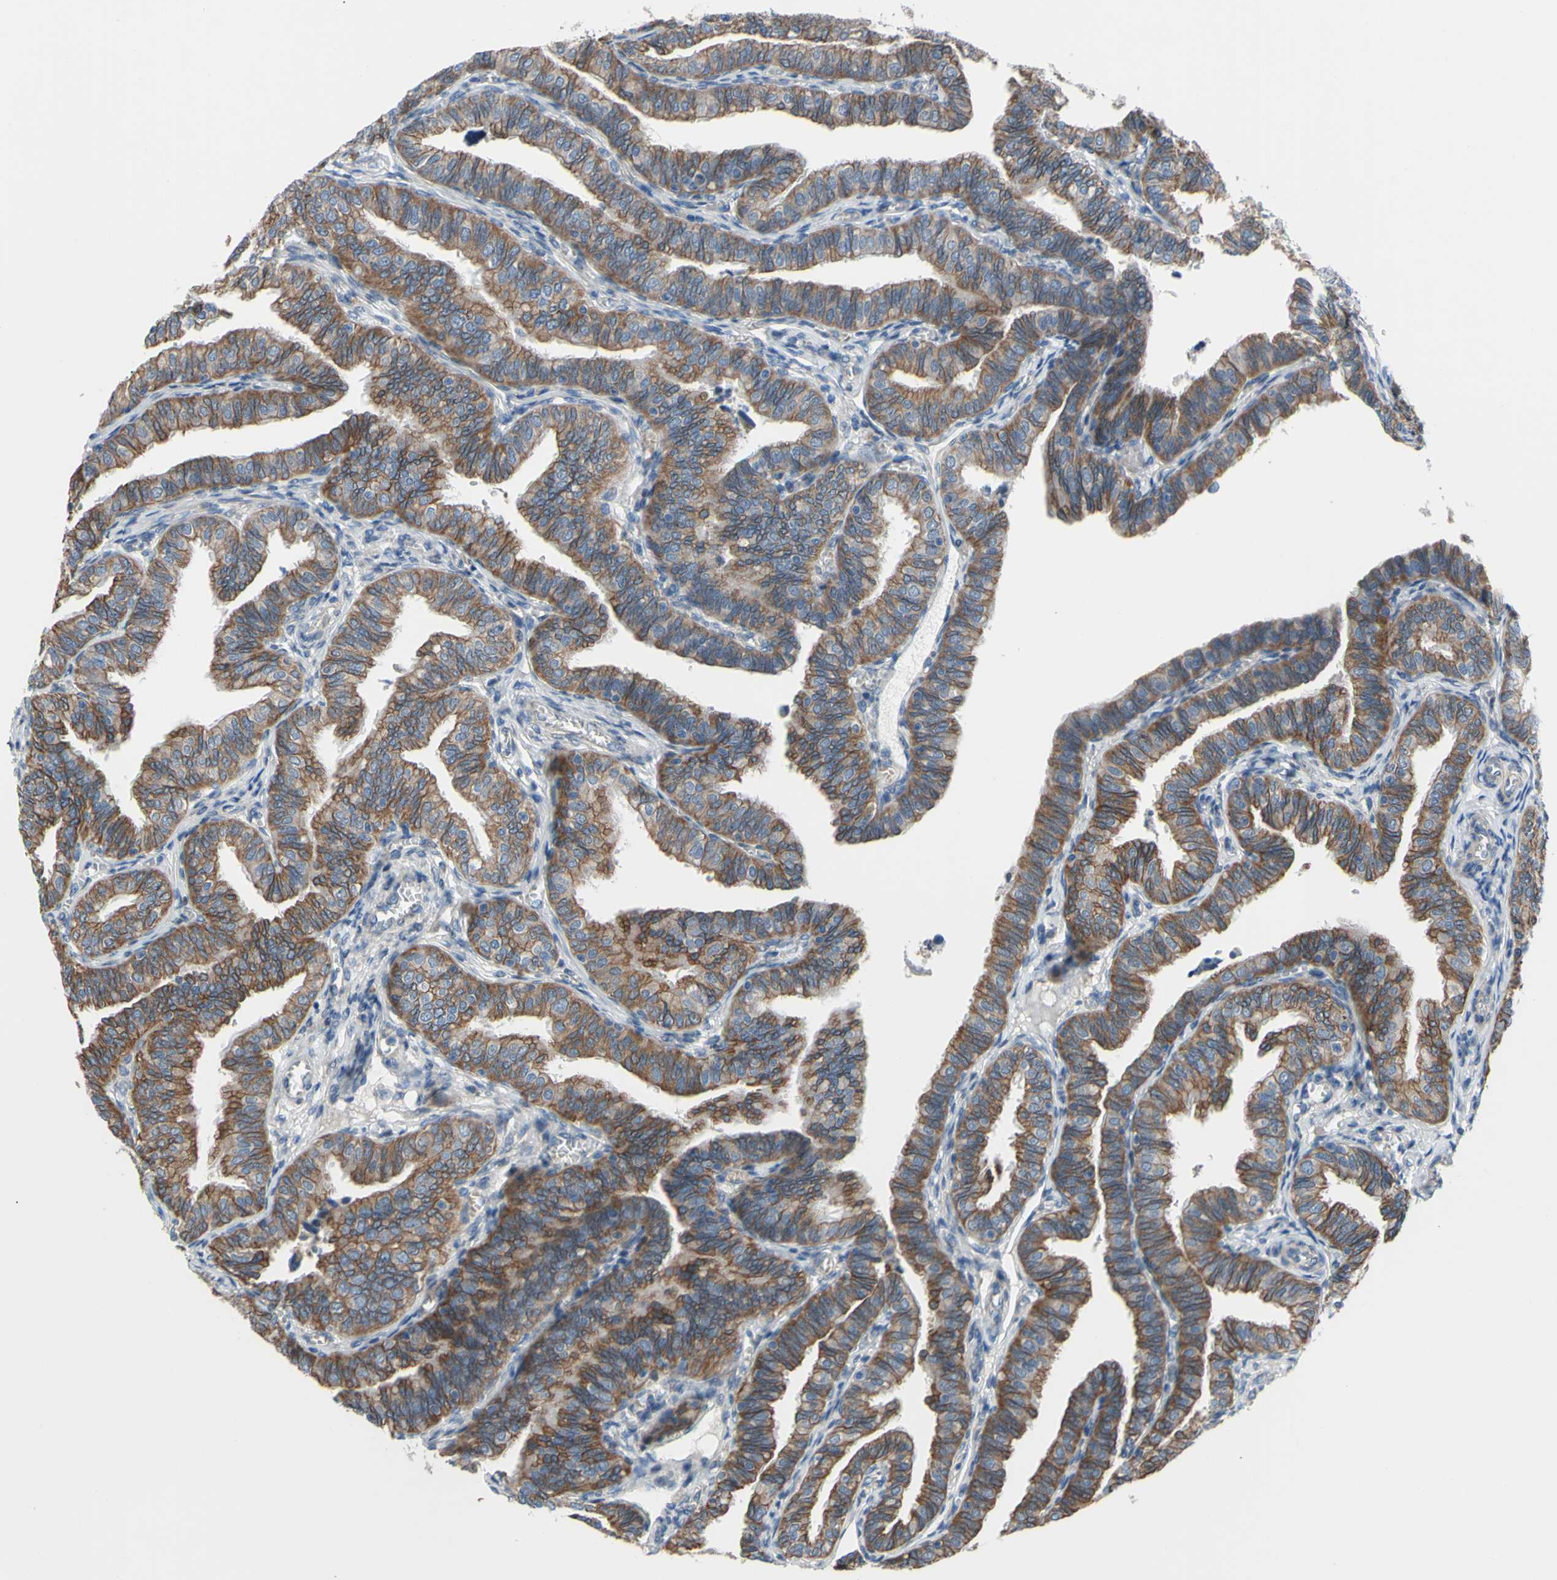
{"staining": {"intensity": "moderate", "quantity": ">75%", "location": "cytoplasmic/membranous"}, "tissue": "fallopian tube", "cell_type": "Glandular cells", "image_type": "normal", "snomed": [{"axis": "morphology", "description": "Normal tissue, NOS"}, {"axis": "topography", "description": "Fallopian tube"}], "caption": "Brown immunohistochemical staining in normal fallopian tube demonstrates moderate cytoplasmic/membranous expression in approximately >75% of glandular cells.", "gene": "GRAMD2B", "patient": {"sex": "female", "age": 46}}